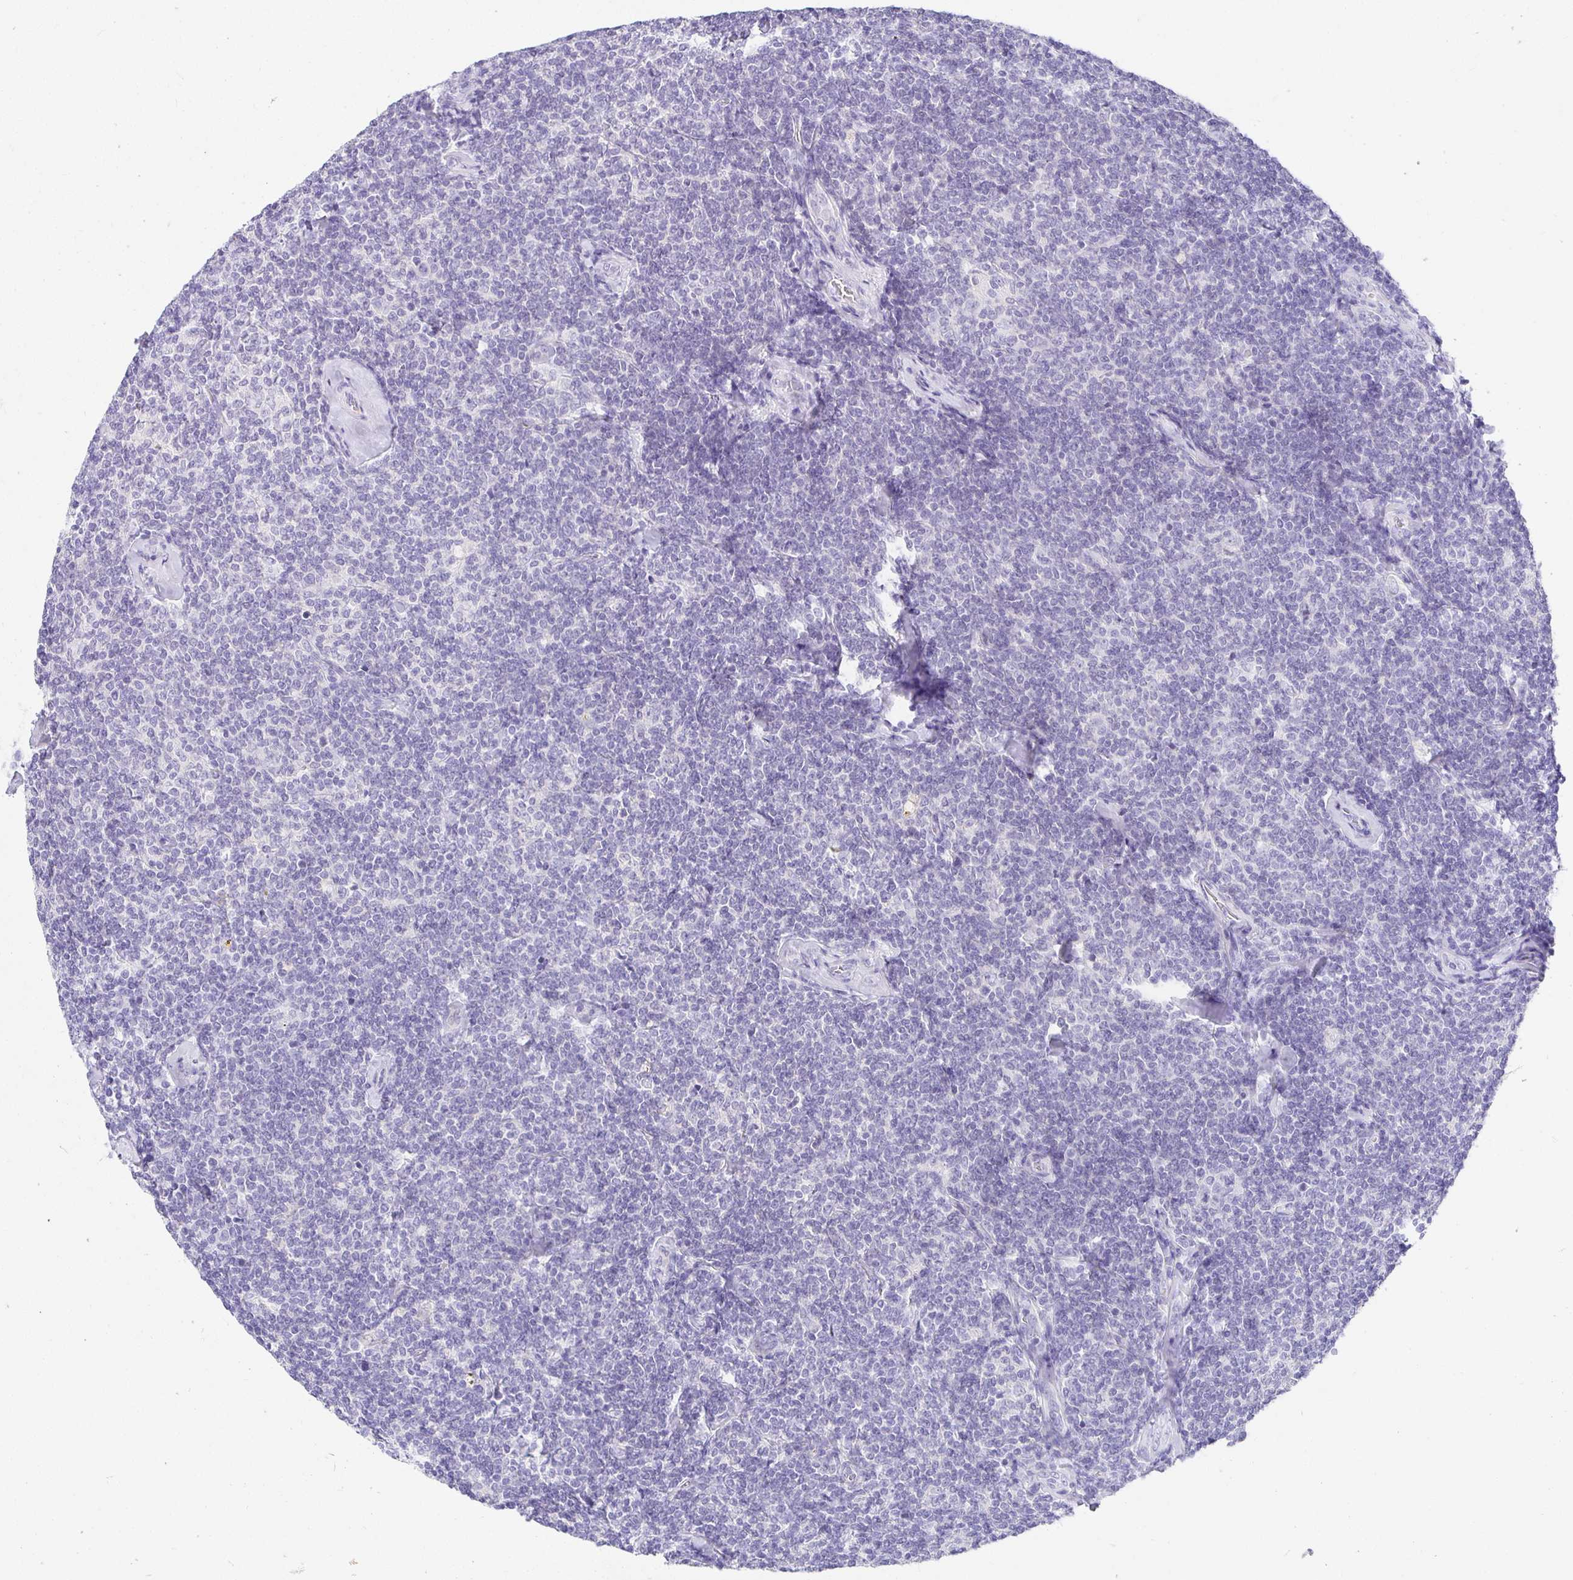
{"staining": {"intensity": "negative", "quantity": "none", "location": "none"}, "tissue": "lymphoma", "cell_type": "Tumor cells", "image_type": "cancer", "snomed": [{"axis": "morphology", "description": "Malignant lymphoma, non-Hodgkin's type, Low grade"}, {"axis": "topography", "description": "Lymph node"}], "caption": "Micrograph shows no protein positivity in tumor cells of low-grade malignant lymphoma, non-Hodgkin's type tissue.", "gene": "CHAT", "patient": {"sex": "female", "age": 56}}